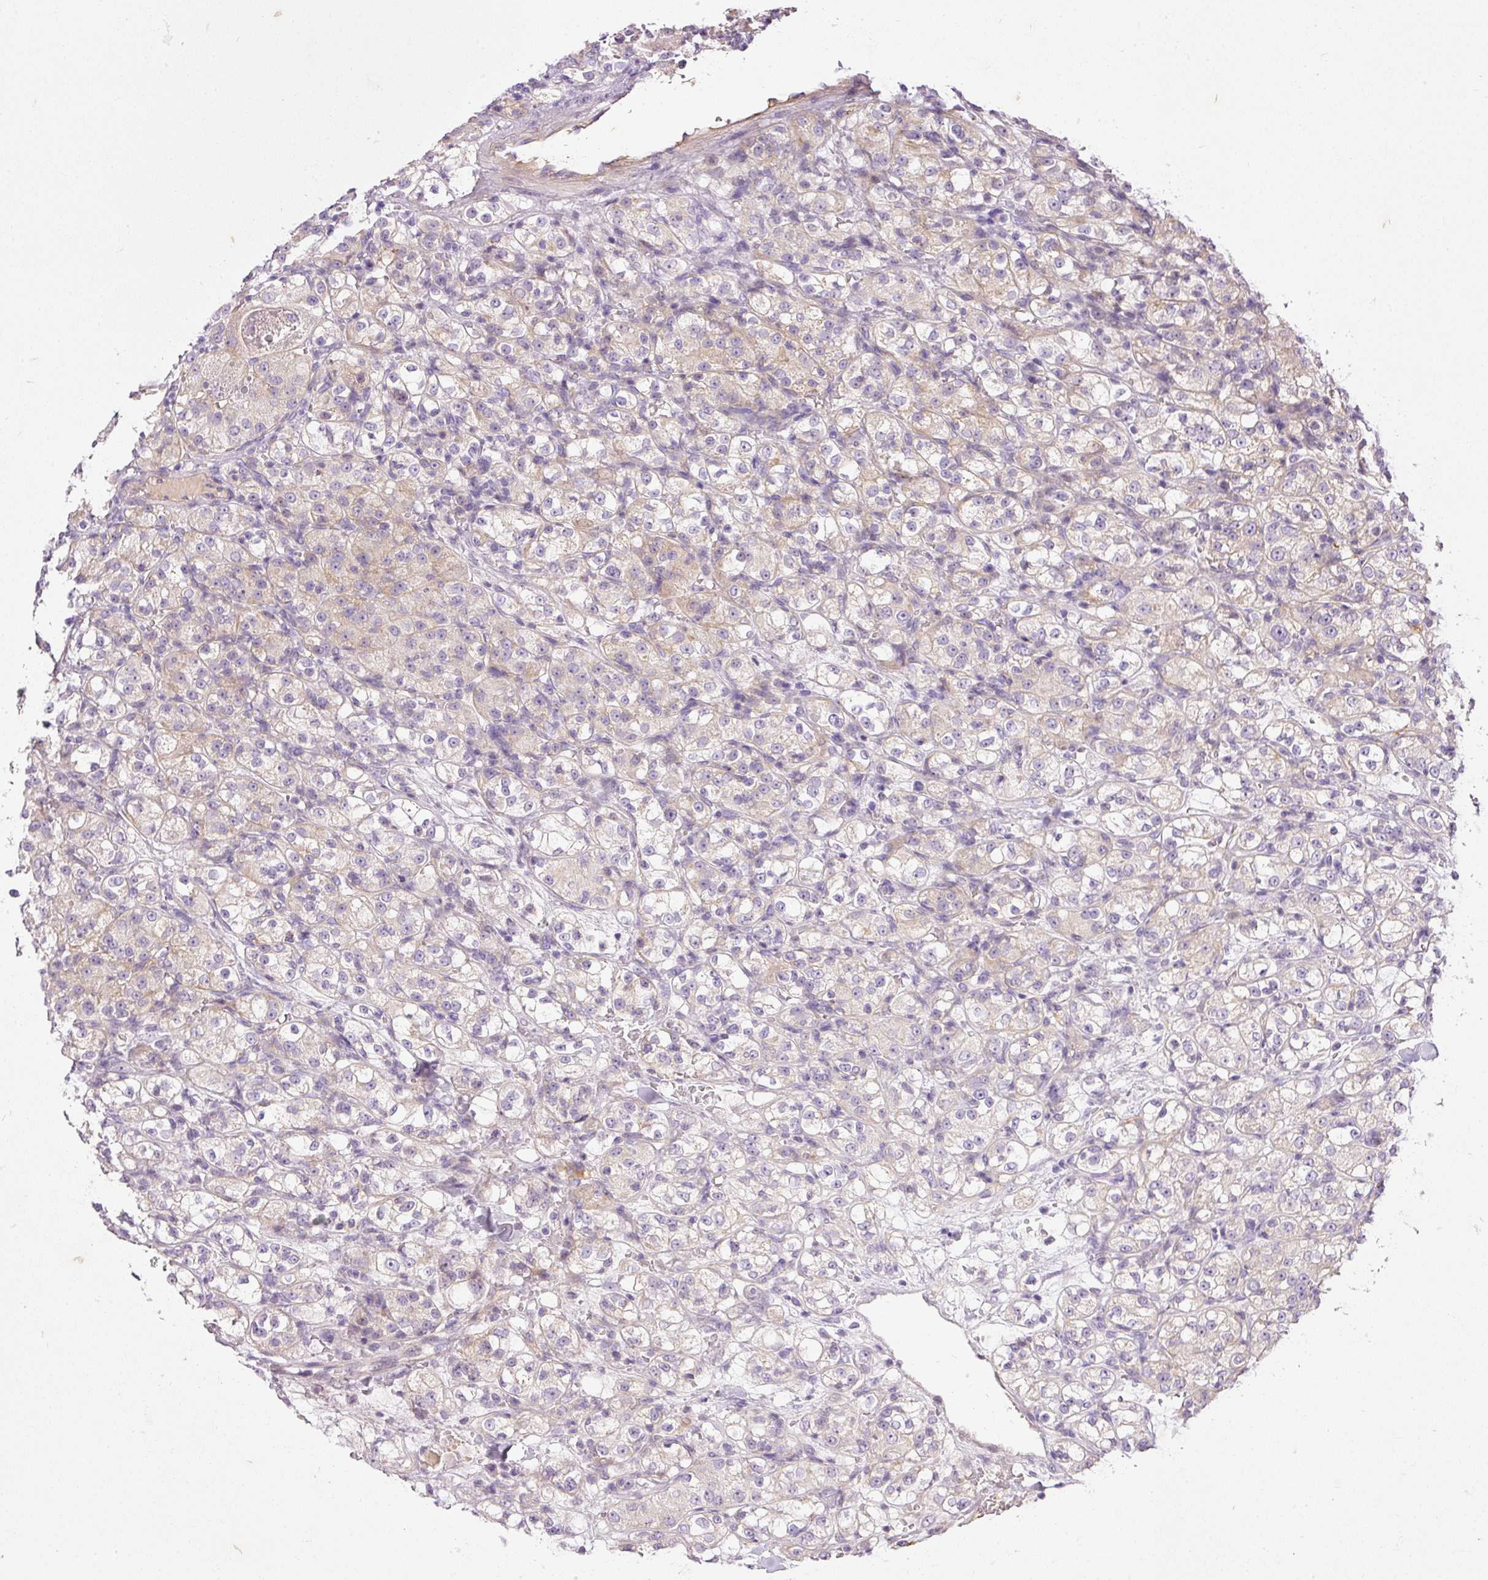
{"staining": {"intensity": "weak", "quantity": "25%-75%", "location": "cytoplasmic/membranous"}, "tissue": "renal cancer", "cell_type": "Tumor cells", "image_type": "cancer", "snomed": [{"axis": "morphology", "description": "Normal tissue, NOS"}, {"axis": "morphology", "description": "Adenocarcinoma, NOS"}, {"axis": "topography", "description": "Kidney"}], "caption": "Renal adenocarcinoma stained for a protein demonstrates weak cytoplasmic/membranous positivity in tumor cells. The protein of interest is stained brown, and the nuclei are stained in blue (DAB (3,3'-diaminobenzidine) IHC with brightfield microscopy, high magnification).", "gene": "KPNA5", "patient": {"sex": "male", "age": 61}}